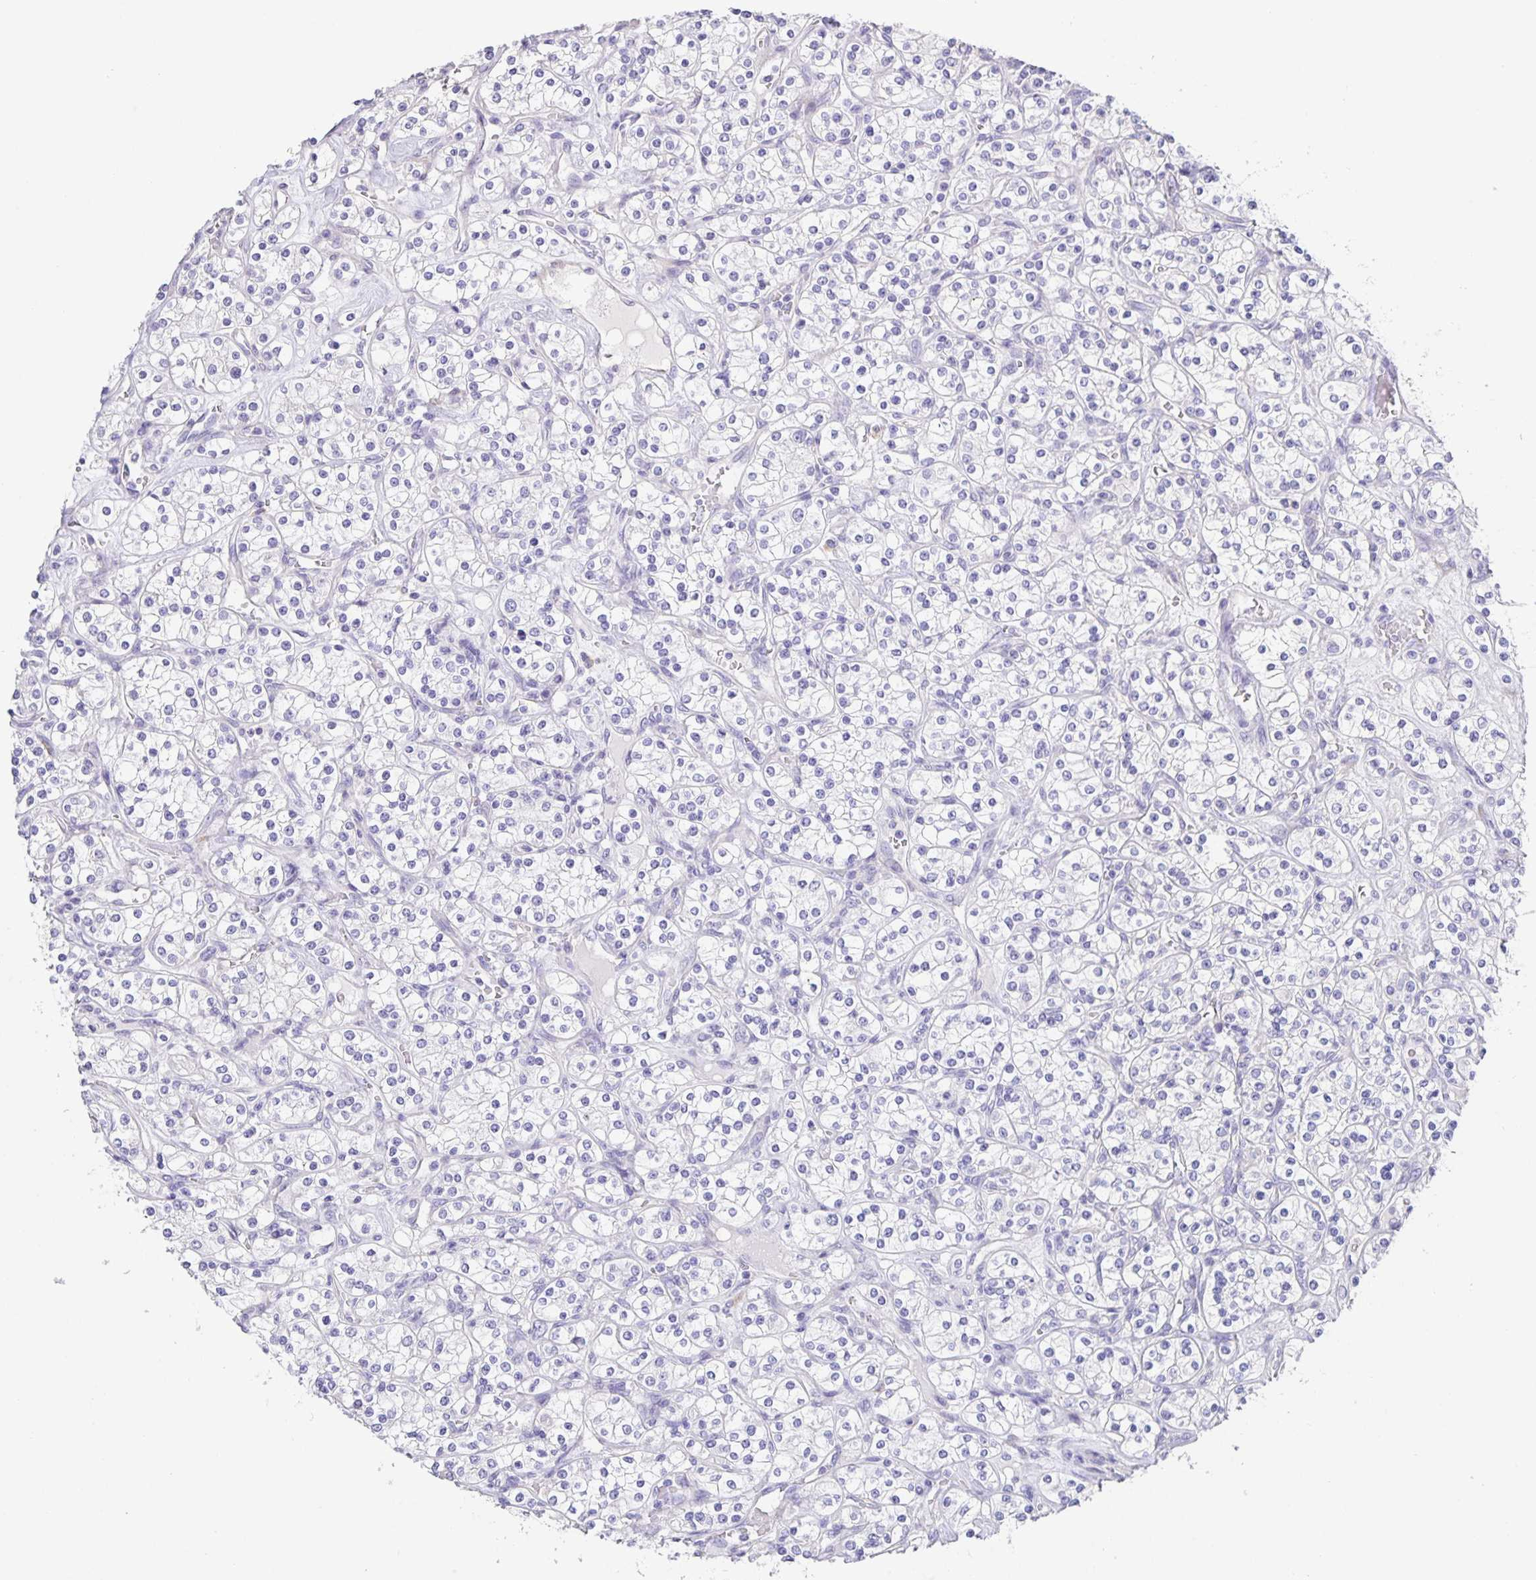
{"staining": {"intensity": "negative", "quantity": "none", "location": "none"}, "tissue": "renal cancer", "cell_type": "Tumor cells", "image_type": "cancer", "snomed": [{"axis": "morphology", "description": "Adenocarcinoma, NOS"}, {"axis": "topography", "description": "Kidney"}], "caption": "IHC histopathology image of neoplastic tissue: human renal cancer (adenocarcinoma) stained with DAB demonstrates no significant protein staining in tumor cells.", "gene": "PRR36", "patient": {"sex": "male", "age": 77}}